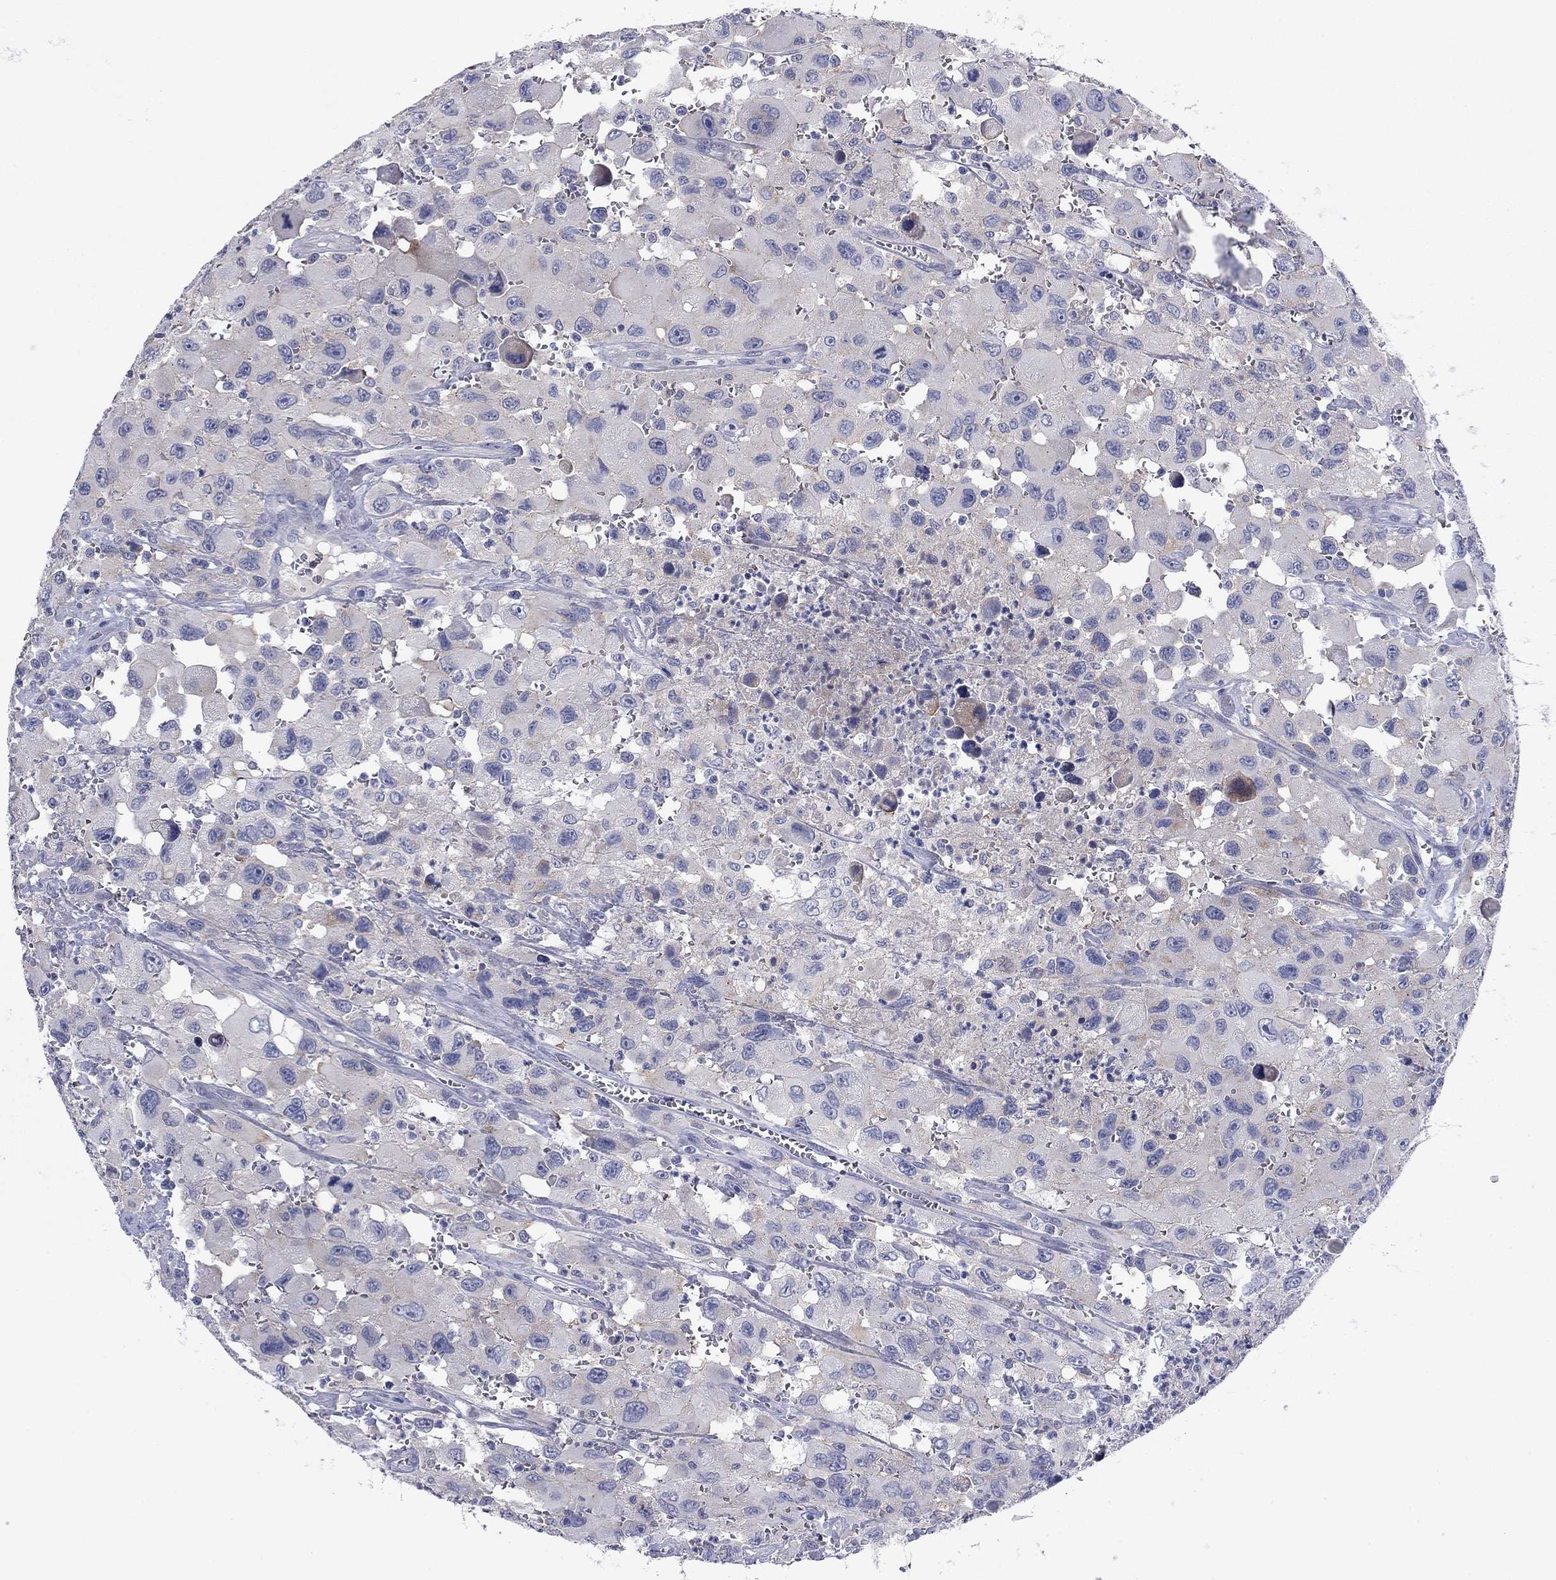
{"staining": {"intensity": "negative", "quantity": "none", "location": "none"}, "tissue": "head and neck cancer", "cell_type": "Tumor cells", "image_type": "cancer", "snomed": [{"axis": "morphology", "description": "Squamous cell carcinoma, NOS"}, {"axis": "morphology", "description": "Squamous cell carcinoma, metastatic, NOS"}, {"axis": "topography", "description": "Oral tissue"}, {"axis": "topography", "description": "Head-Neck"}], "caption": "Tumor cells are negative for brown protein staining in head and neck cancer (squamous cell carcinoma).", "gene": "CNTNAP4", "patient": {"sex": "female", "age": 85}}